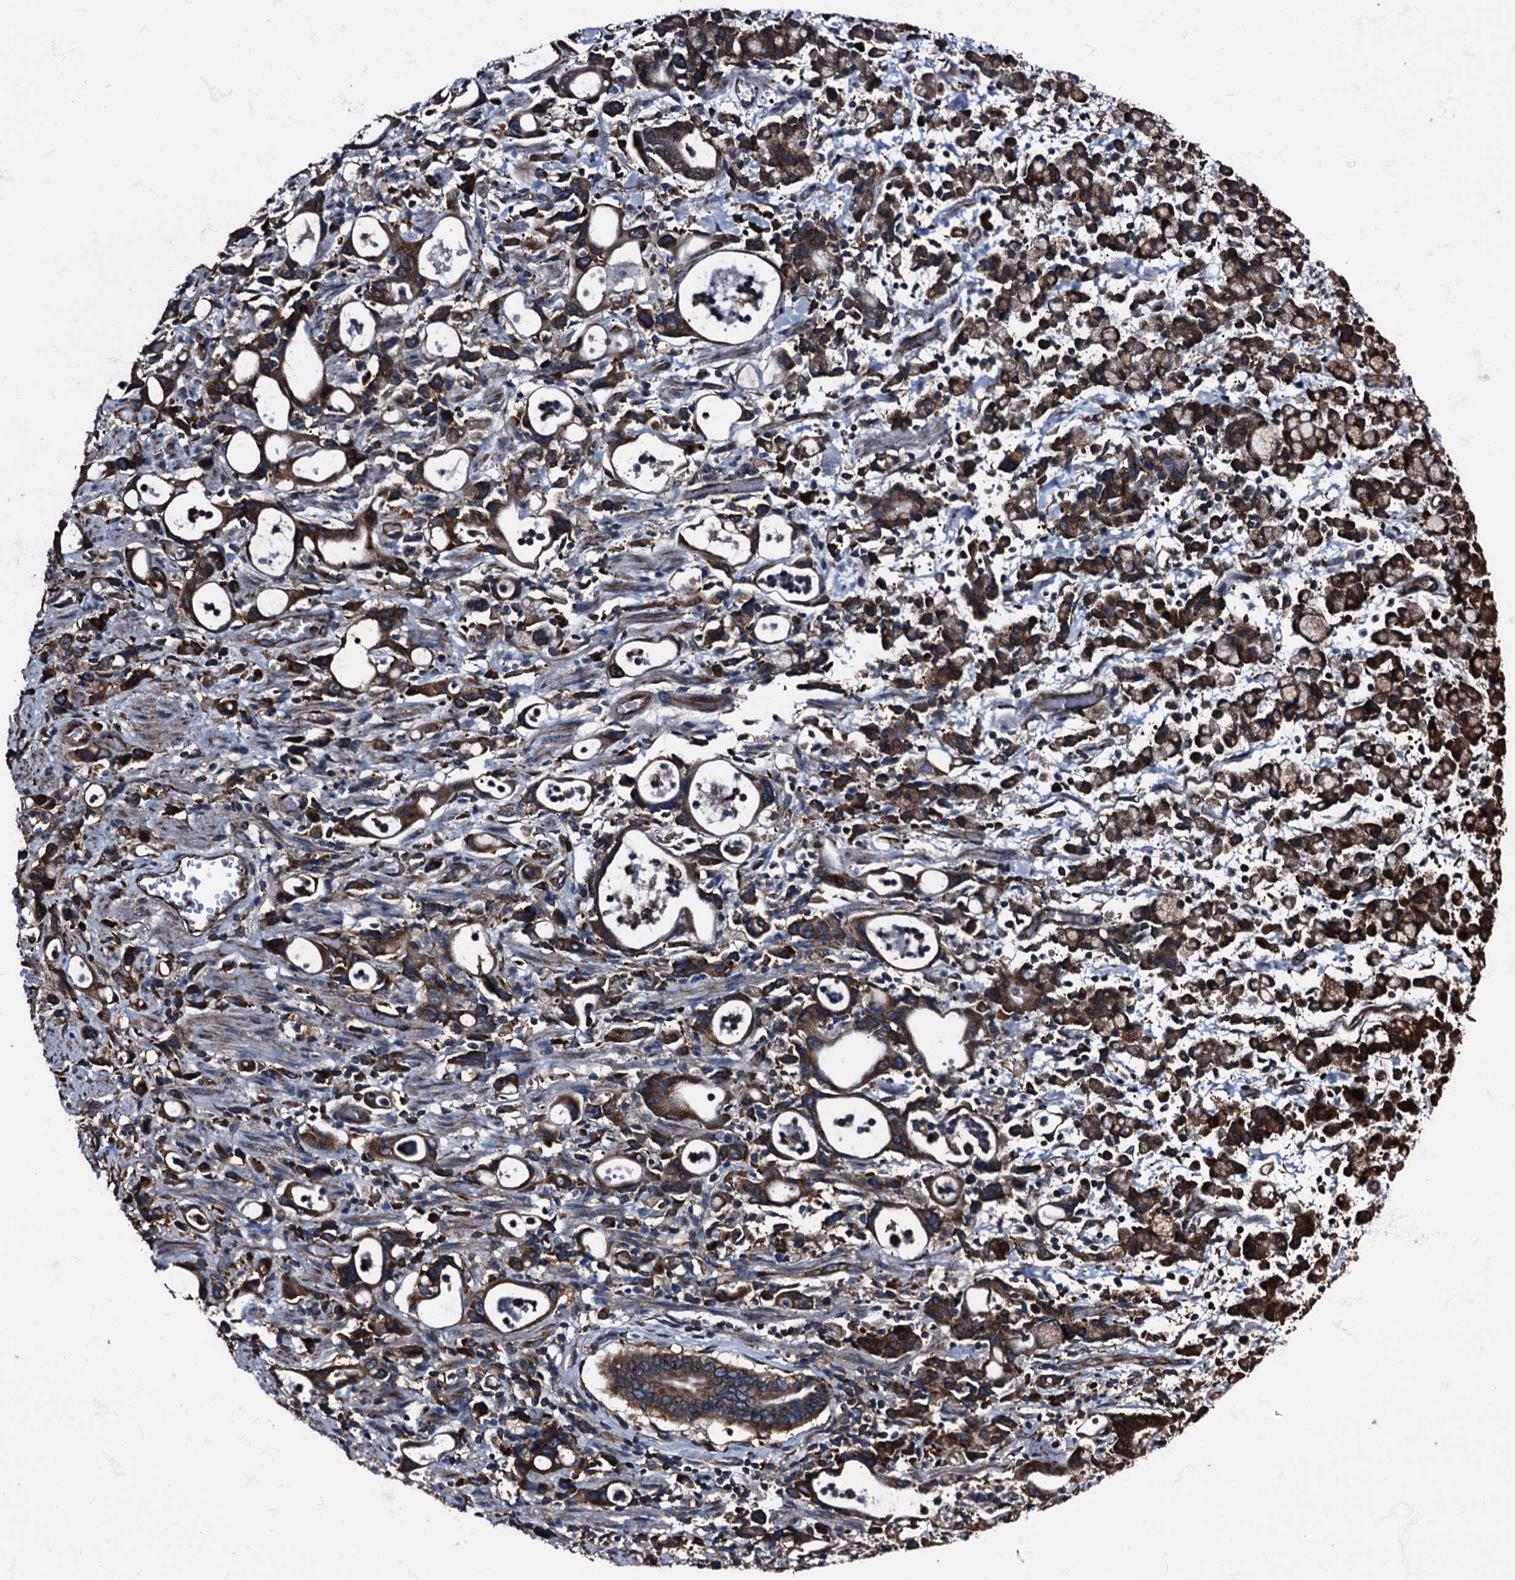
{"staining": {"intensity": "moderate", "quantity": ">75%", "location": "cytoplasmic/membranous"}, "tissue": "stomach cancer", "cell_type": "Tumor cells", "image_type": "cancer", "snomed": [{"axis": "morphology", "description": "Adenocarcinoma, NOS"}, {"axis": "topography", "description": "Stomach, lower"}], "caption": "Immunohistochemistry staining of stomach cancer (adenocarcinoma), which reveals medium levels of moderate cytoplasmic/membranous positivity in approximately >75% of tumor cells indicating moderate cytoplasmic/membranous protein positivity. The staining was performed using DAB (3,3'-diaminobenzidine) (brown) for protein detection and nuclei were counterstained in hematoxylin (blue).", "gene": "ATP2C1", "patient": {"sex": "female", "age": 43}}